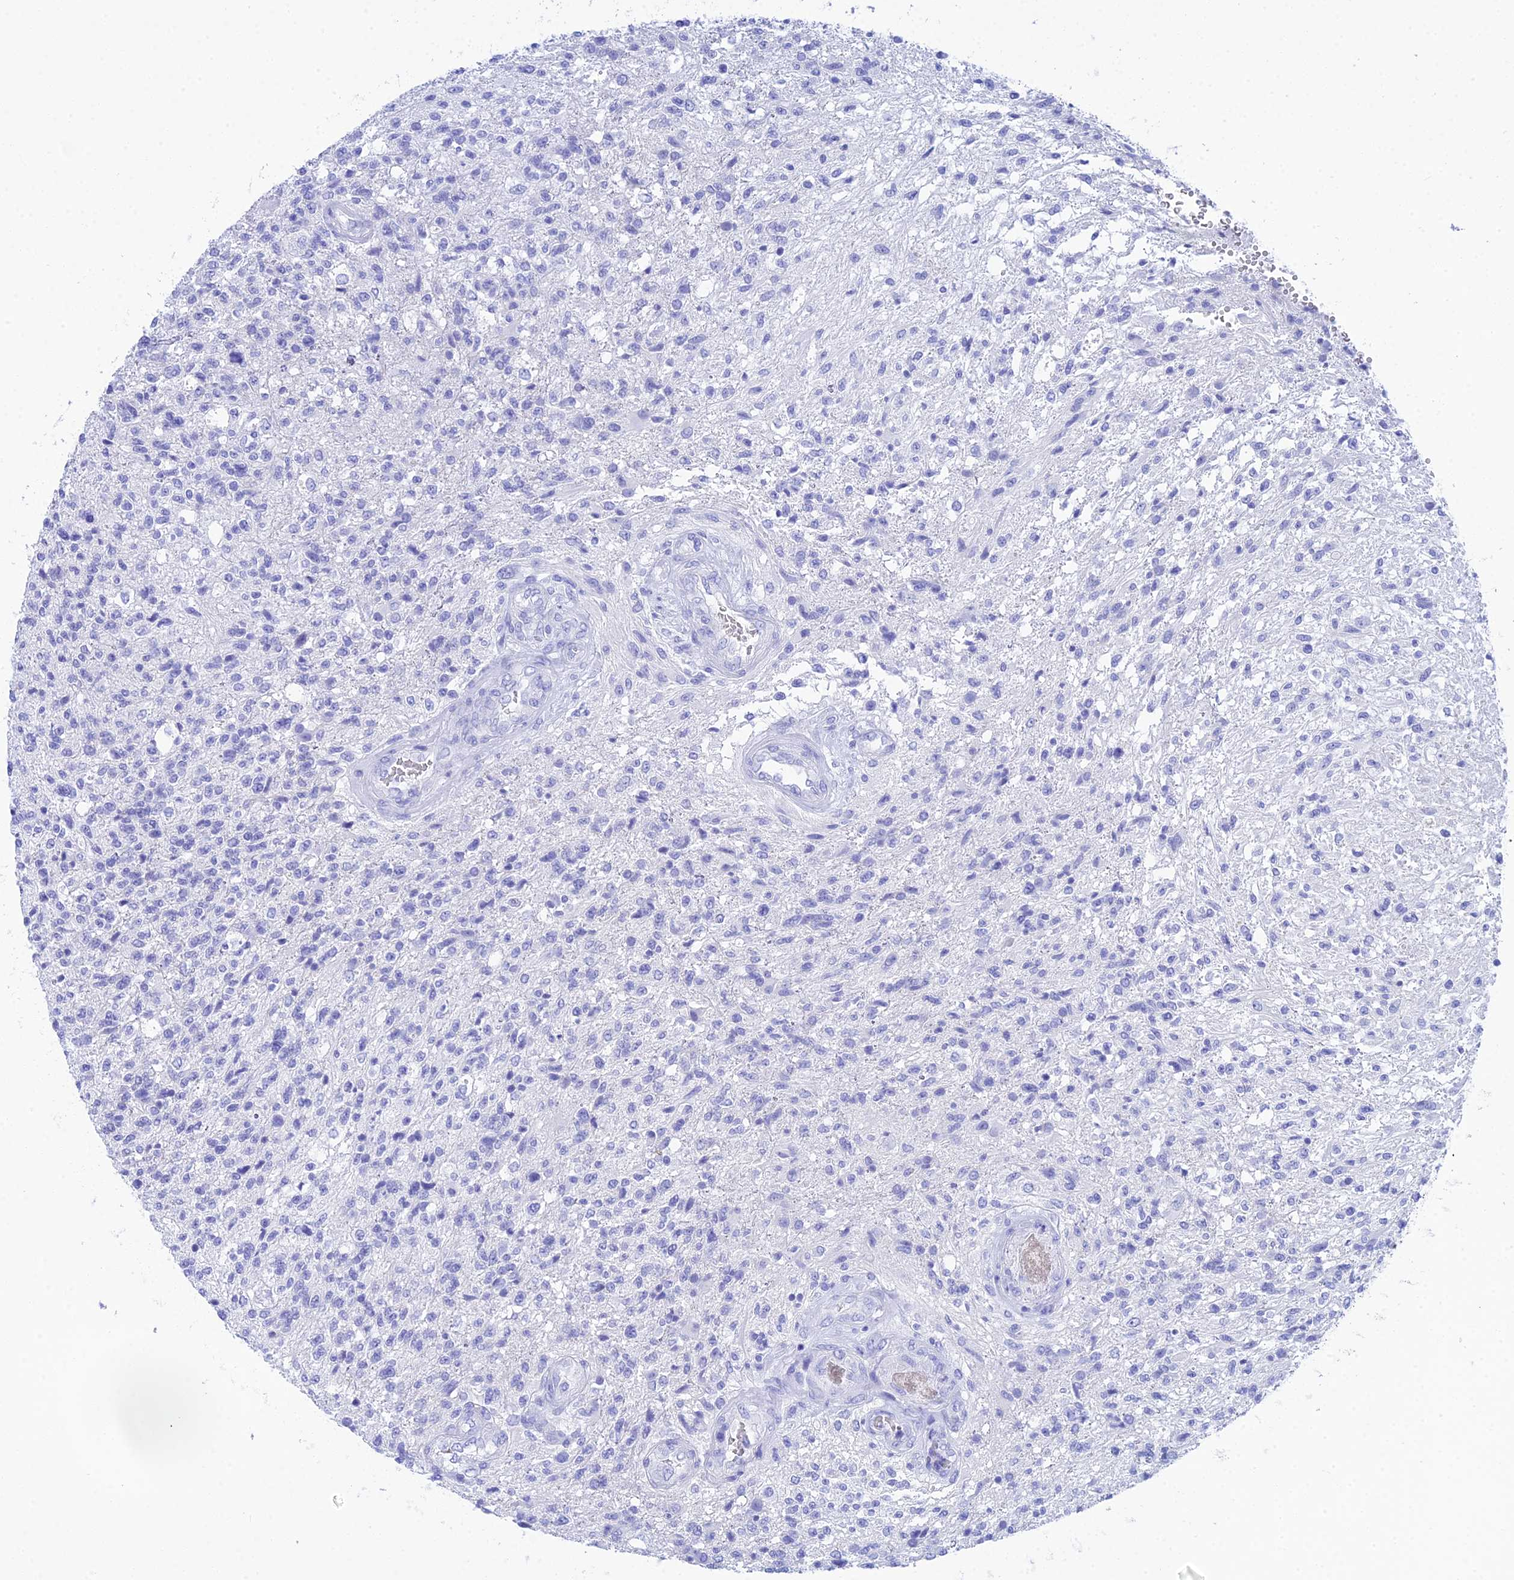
{"staining": {"intensity": "negative", "quantity": "none", "location": "none"}, "tissue": "glioma", "cell_type": "Tumor cells", "image_type": "cancer", "snomed": [{"axis": "morphology", "description": "Glioma, malignant, High grade"}, {"axis": "topography", "description": "Brain"}], "caption": "This is a photomicrograph of immunohistochemistry staining of malignant high-grade glioma, which shows no positivity in tumor cells. (IHC, brightfield microscopy, high magnification).", "gene": "REG1A", "patient": {"sex": "male", "age": 56}}